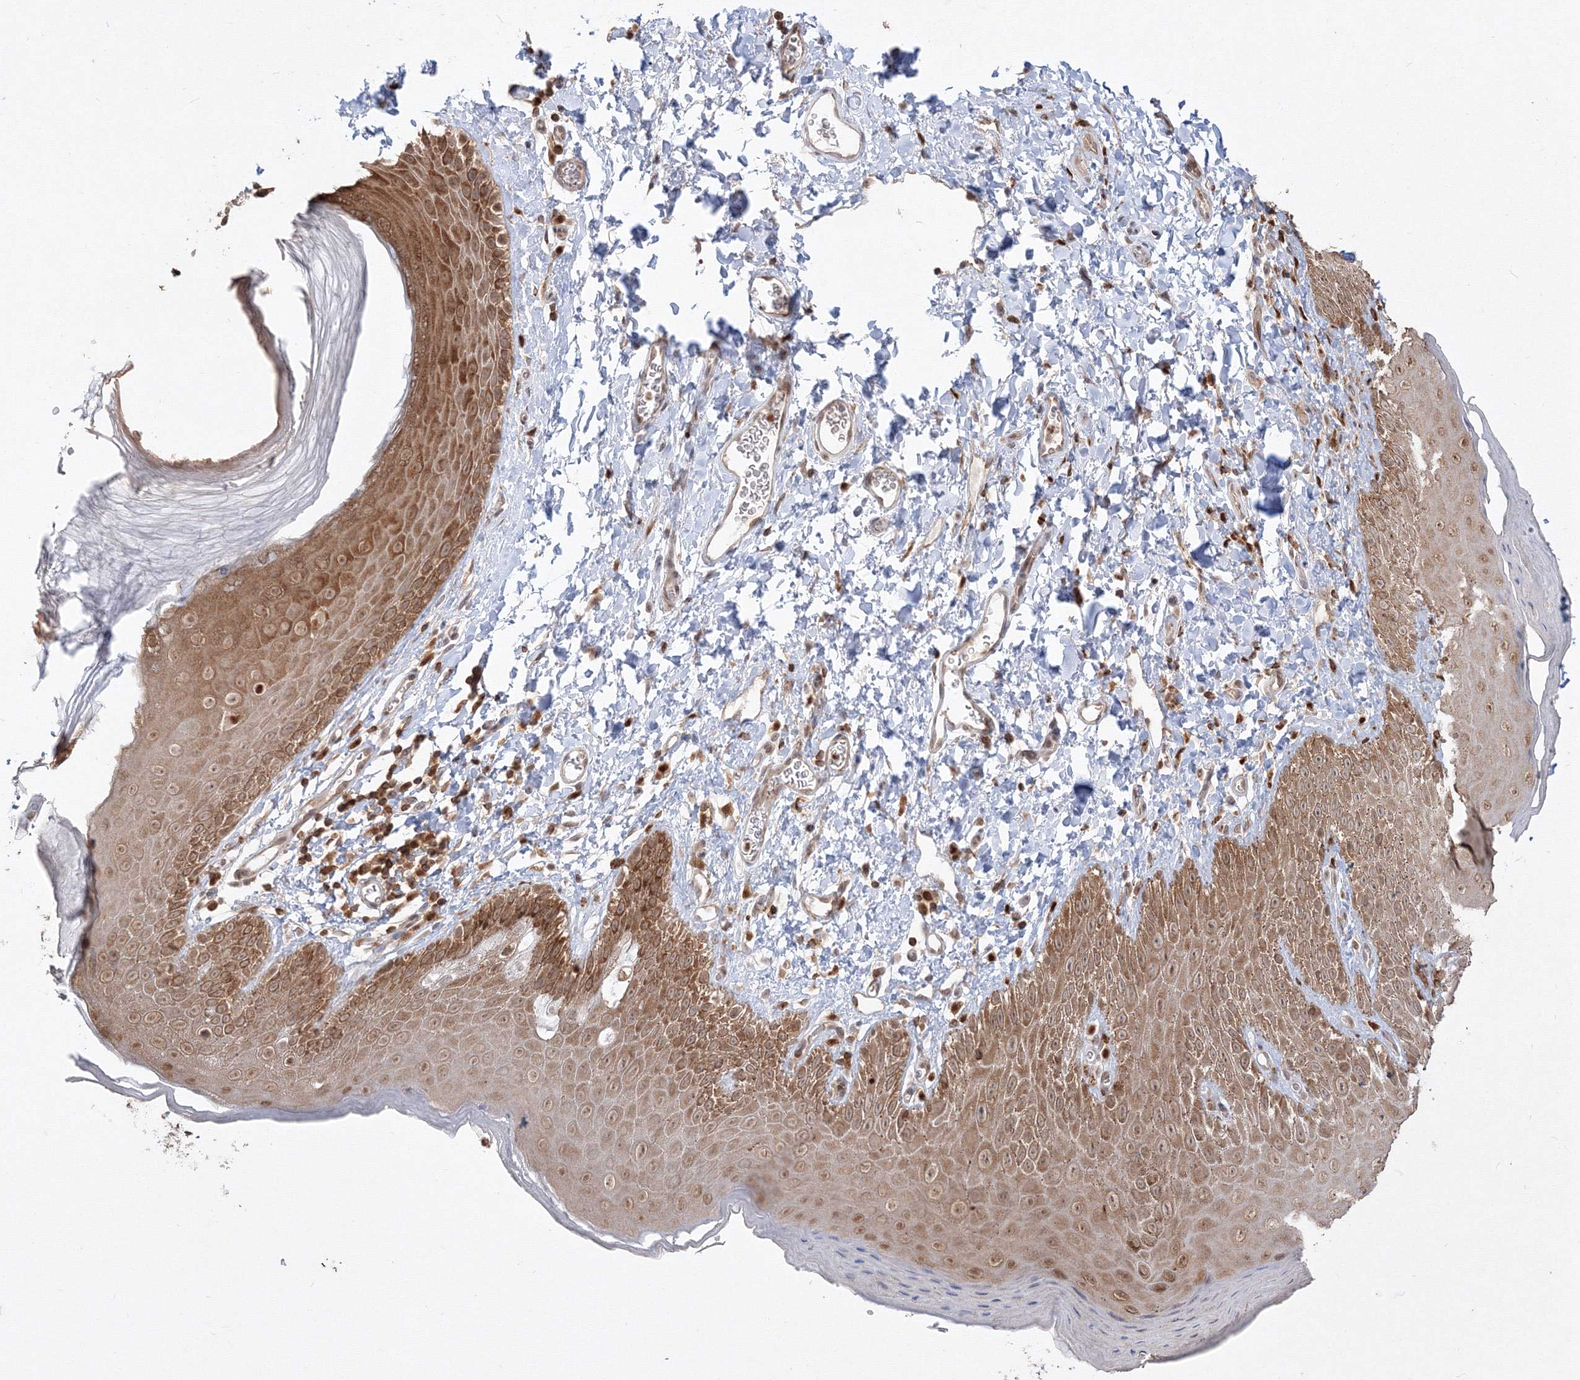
{"staining": {"intensity": "moderate", "quantity": ">75%", "location": "cytoplasmic/membranous,nuclear"}, "tissue": "skin", "cell_type": "Epidermal cells", "image_type": "normal", "snomed": [{"axis": "morphology", "description": "Normal tissue, NOS"}, {"axis": "topography", "description": "Anal"}], "caption": "This is a histology image of IHC staining of normal skin, which shows moderate positivity in the cytoplasmic/membranous,nuclear of epidermal cells.", "gene": "TMEM50B", "patient": {"sex": "male", "age": 44}}